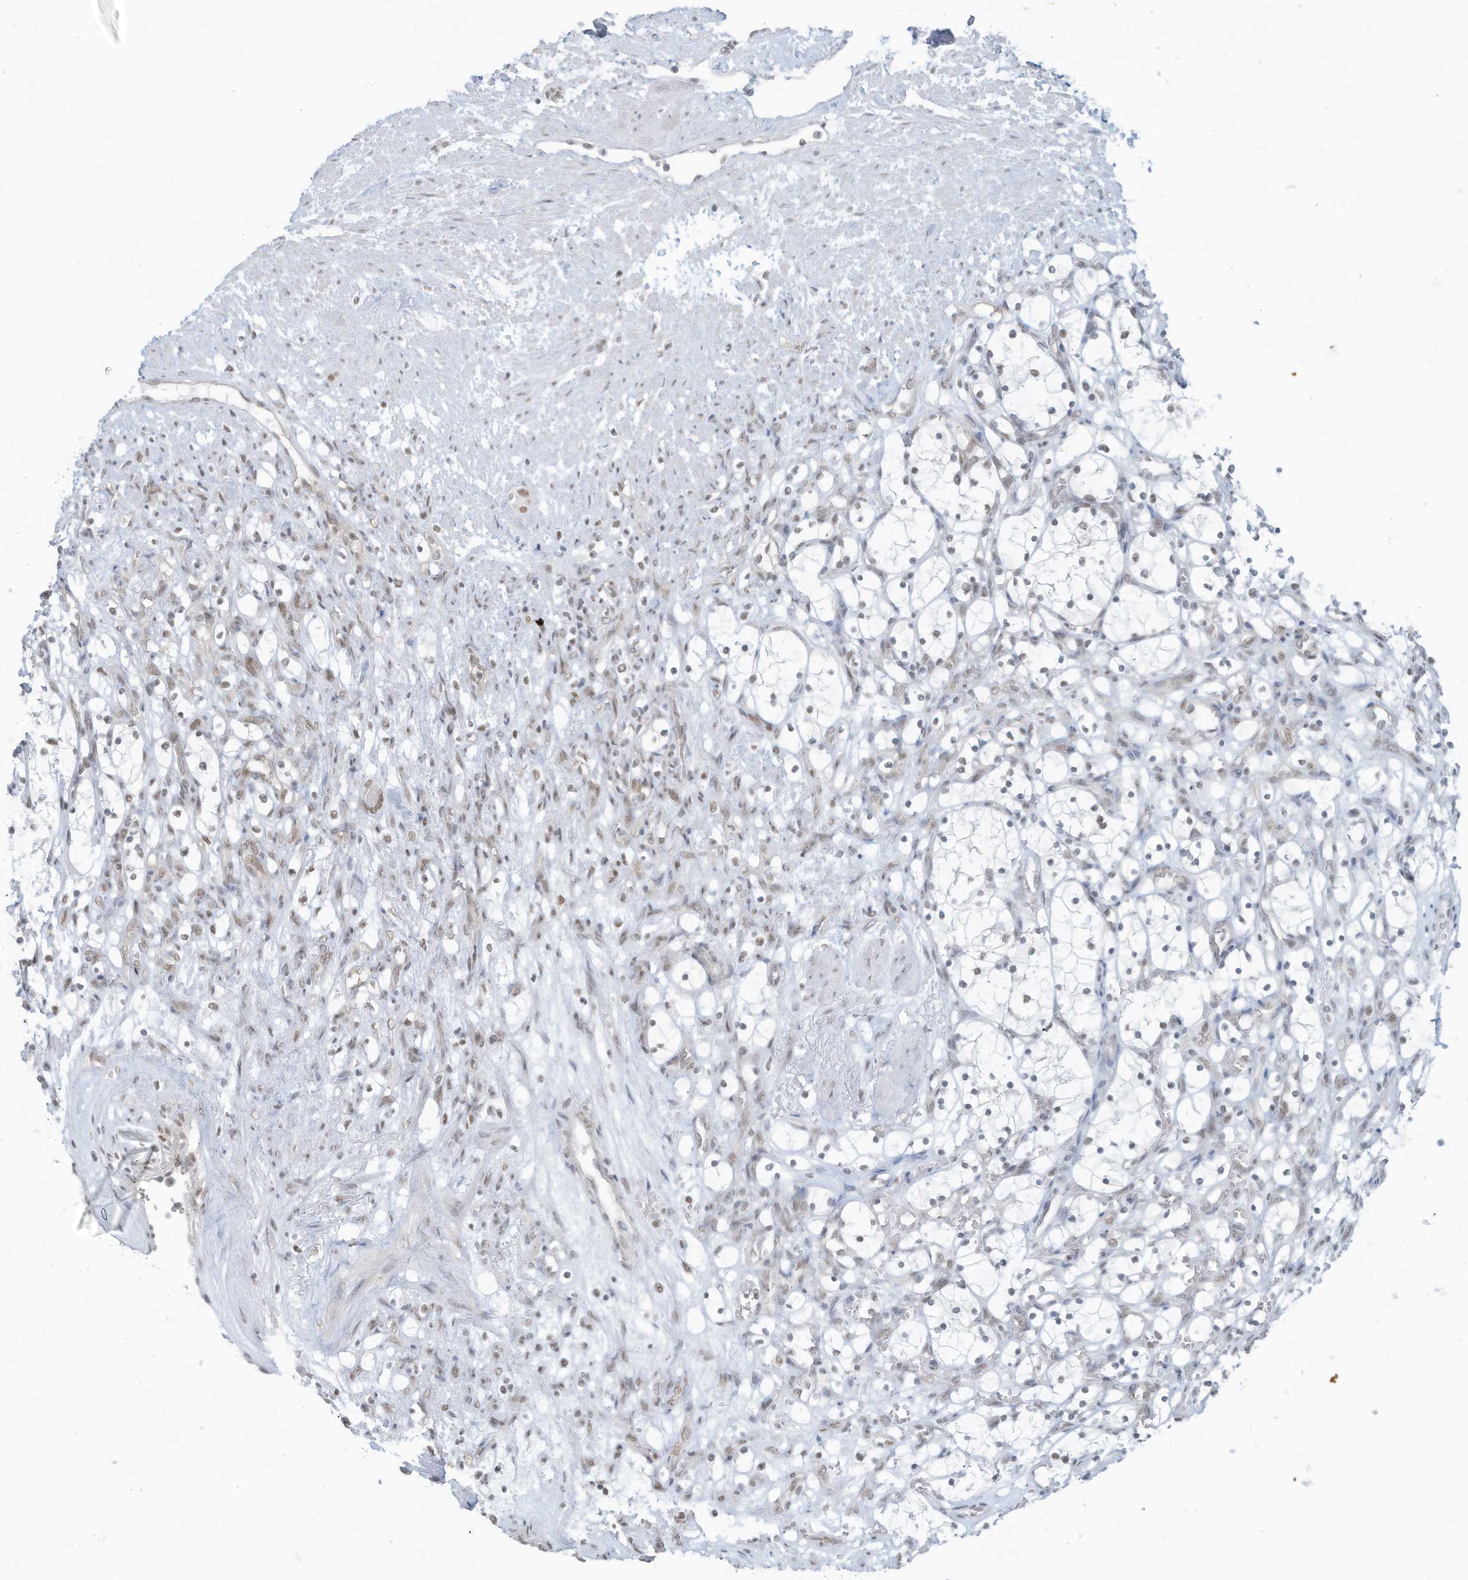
{"staining": {"intensity": "moderate", "quantity": "<25%", "location": "nuclear"}, "tissue": "renal cancer", "cell_type": "Tumor cells", "image_type": "cancer", "snomed": [{"axis": "morphology", "description": "Adenocarcinoma, NOS"}, {"axis": "topography", "description": "Kidney"}], "caption": "Immunohistochemical staining of human renal adenocarcinoma exhibits low levels of moderate nuclear protein staining in about <25% of tumor cells.", "gene": "DBR1", "patient": {"sex": "female", "age": 69}}